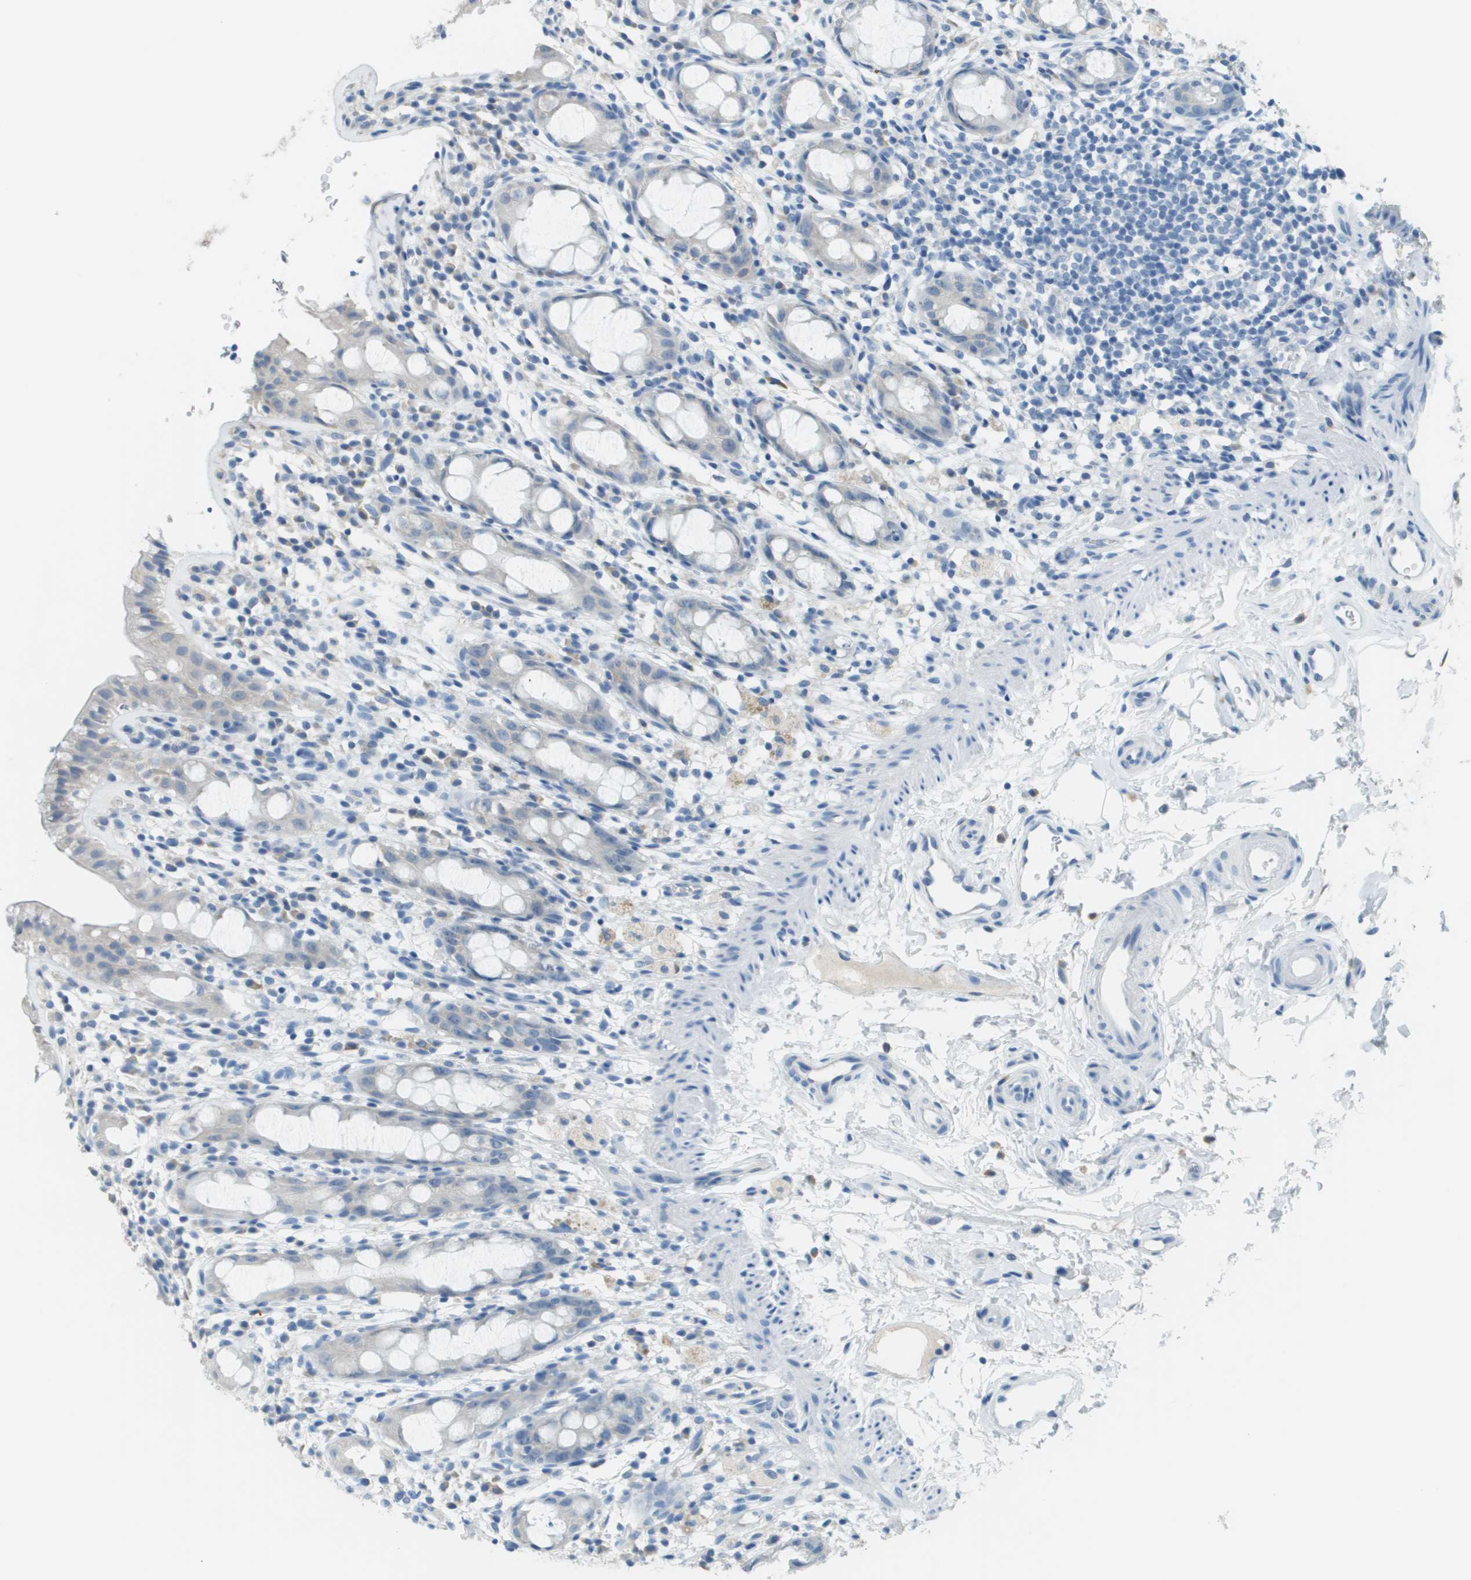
{"staining": {"intensity": "negative", "quantity": "none", "location": "none"}, "tissue": "rectum", "cell_type": "Glandular cells", "image_type": "normal", "snomed": [{"axis": "morphology", "description": "Normal tissue, NOS"}, {"axis": "topography", "description": "Rectum"}], "caption": "Rectum stained for a protein using immunohistochemistry reveals no staining glandular cells.", "gene": "PTGDR2", "patient": {"sex": "male", "age": 44}}